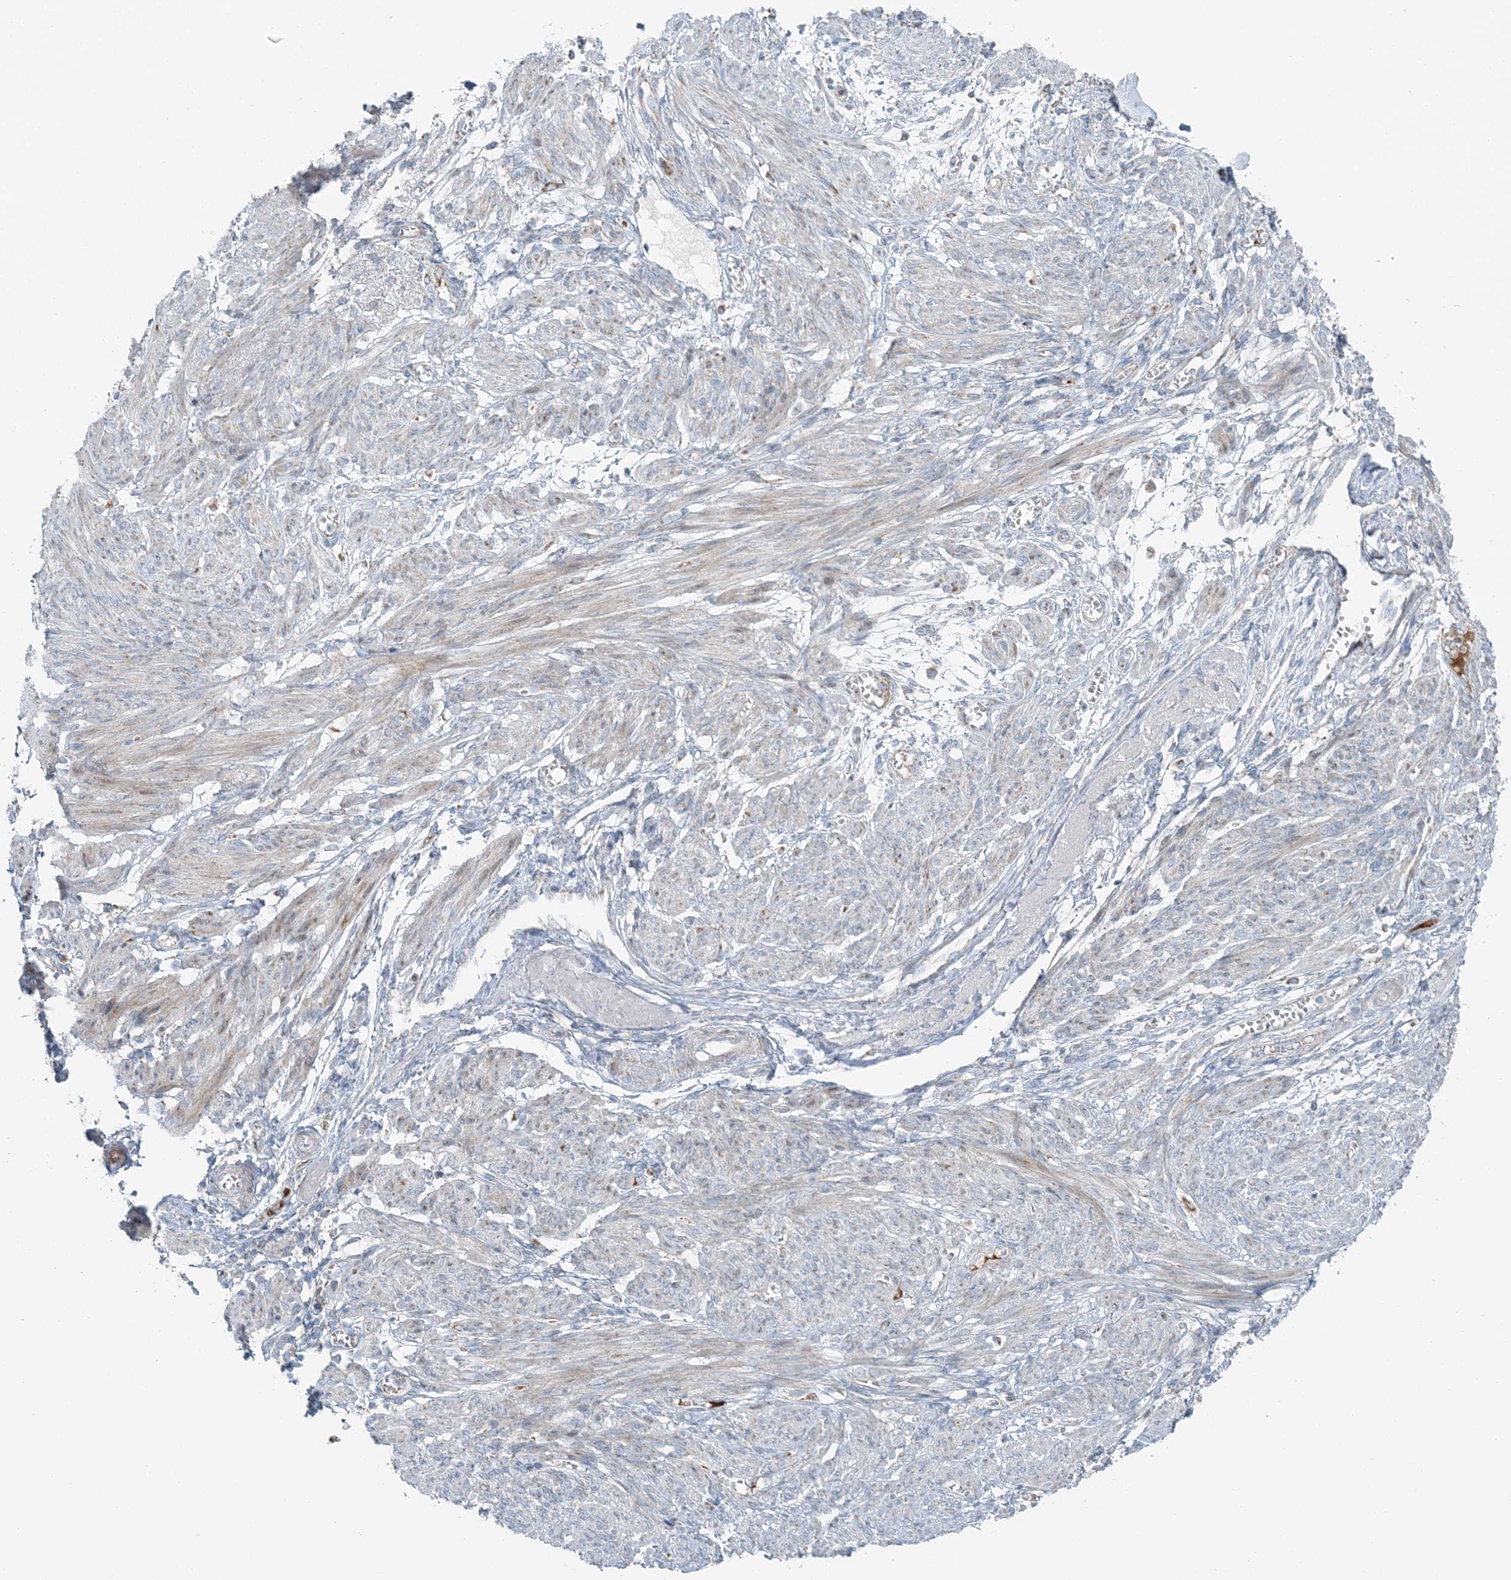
{"staining": {"intensity": "weak", "quantity": "25%-75%", "location": "cytoplasmic/membranous"}, "tissue": "smooth muscle", "cell_type": "Smooth muscle cells", "image_type": "normal", "snomed": [{"axis": "morphology", "description": "Normal tissue, NOS"}, {"axis": "topography", "description": "Smooth muscle"}], "caption": "Unremarkable smooth muscle demonstrates weak cytoplasmic/membranous expression in approximately 25%-75% of smooth muscle cells, visualized by immunohistochemistry. (IHC, brightfield microscopy, high magnification).", "gene": "SLC22A16", "patient": {"sex": "female", "age": 39}}